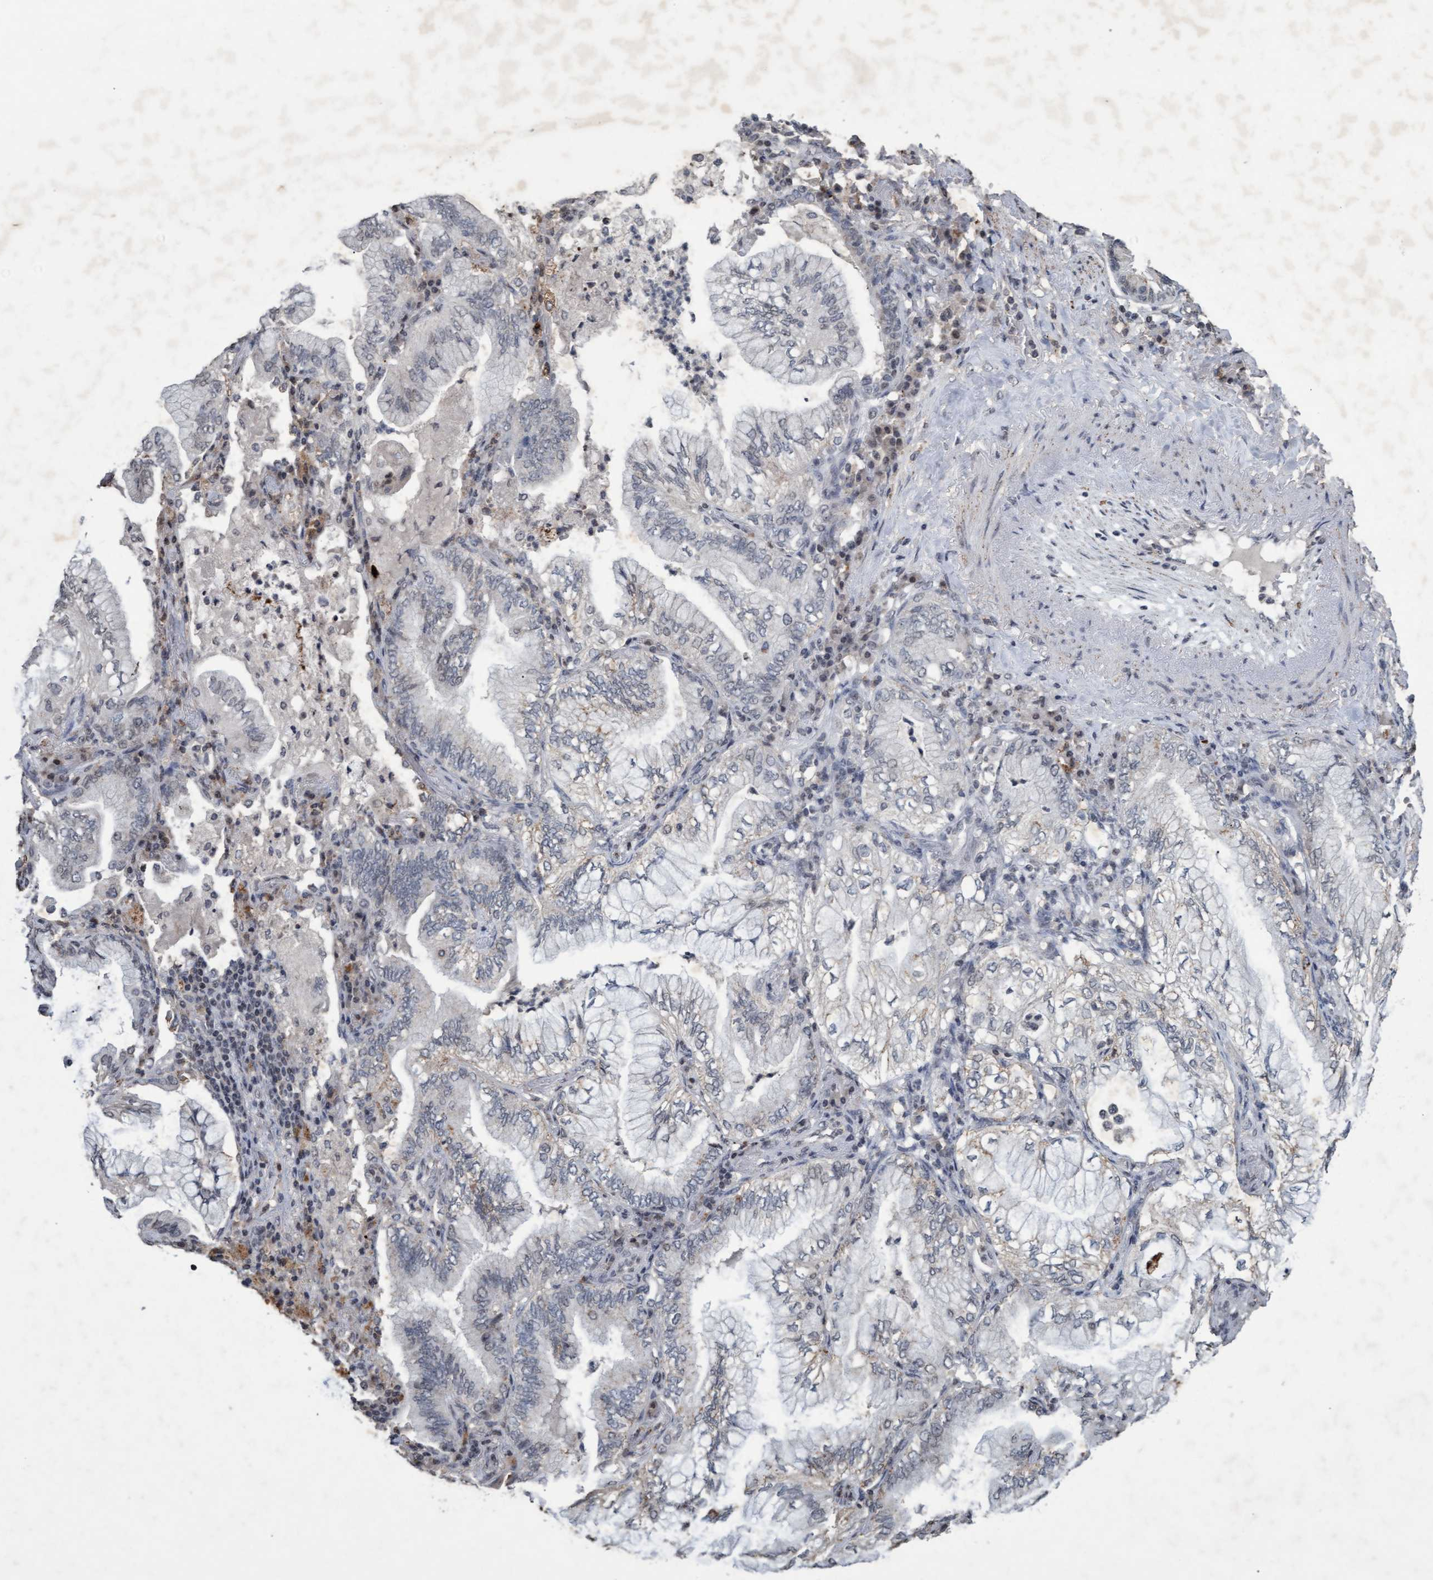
{"staining": {"intensity": "negative", "quantity": "none", "location": "none"}, "tissue": "lung cancer", "cell_type": "Tumor cells", "image_type": "cancer", "snomed": [{"axis": "morphology", "description": "Adenocarcinoma, NOS"}, {"axis": "topography", "description": "Lung"}], "caption": "IHC of adenocarcinoma (lung) demonstrates no positivity in tumor cells.", "gene": "GALC", "patient": {"sex": "female", "age": 70}}